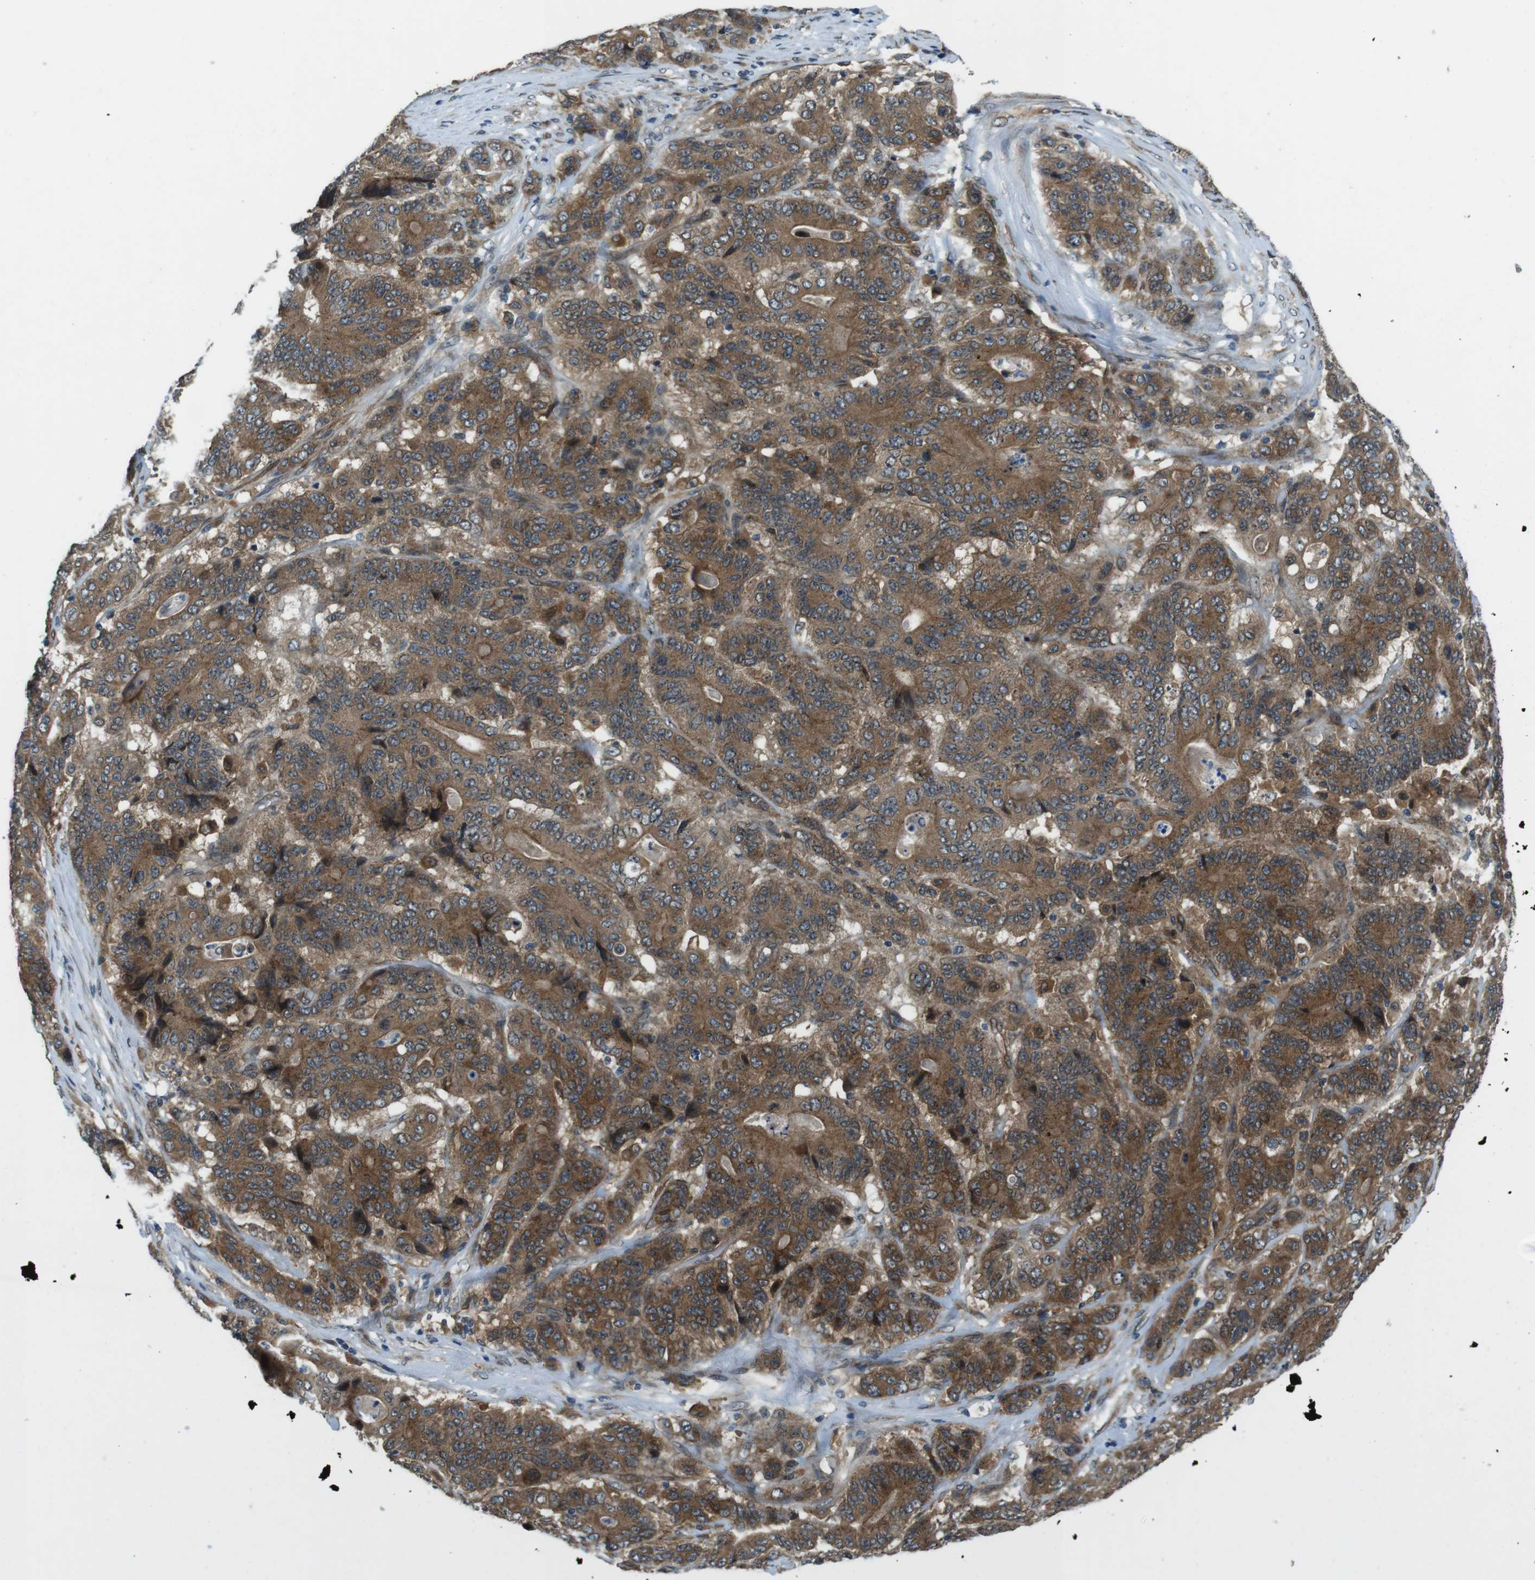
{"staining": {"intensity": "moderate", "quantity": ">75%", "location": "cytoplasmic/membranous"}, "tissue": "stomach cancer", "cell_type": "Tumor cells", "image_type": "cancer", "snomed": [{"axis": "morphology", "description": "Adenocarcinoma, NOS"}, {"axis": "topography", "description": "Stomach"}], "caption": "Approximately >75% of tumor cells in human stomach adenocarcinoma demonstrate moderate cytoplasmic/membranous protein positivity as visualized by brown immunohistochemical staining.", "gene": "PALD1", "patient": {"sex": "female", "age": 73}}